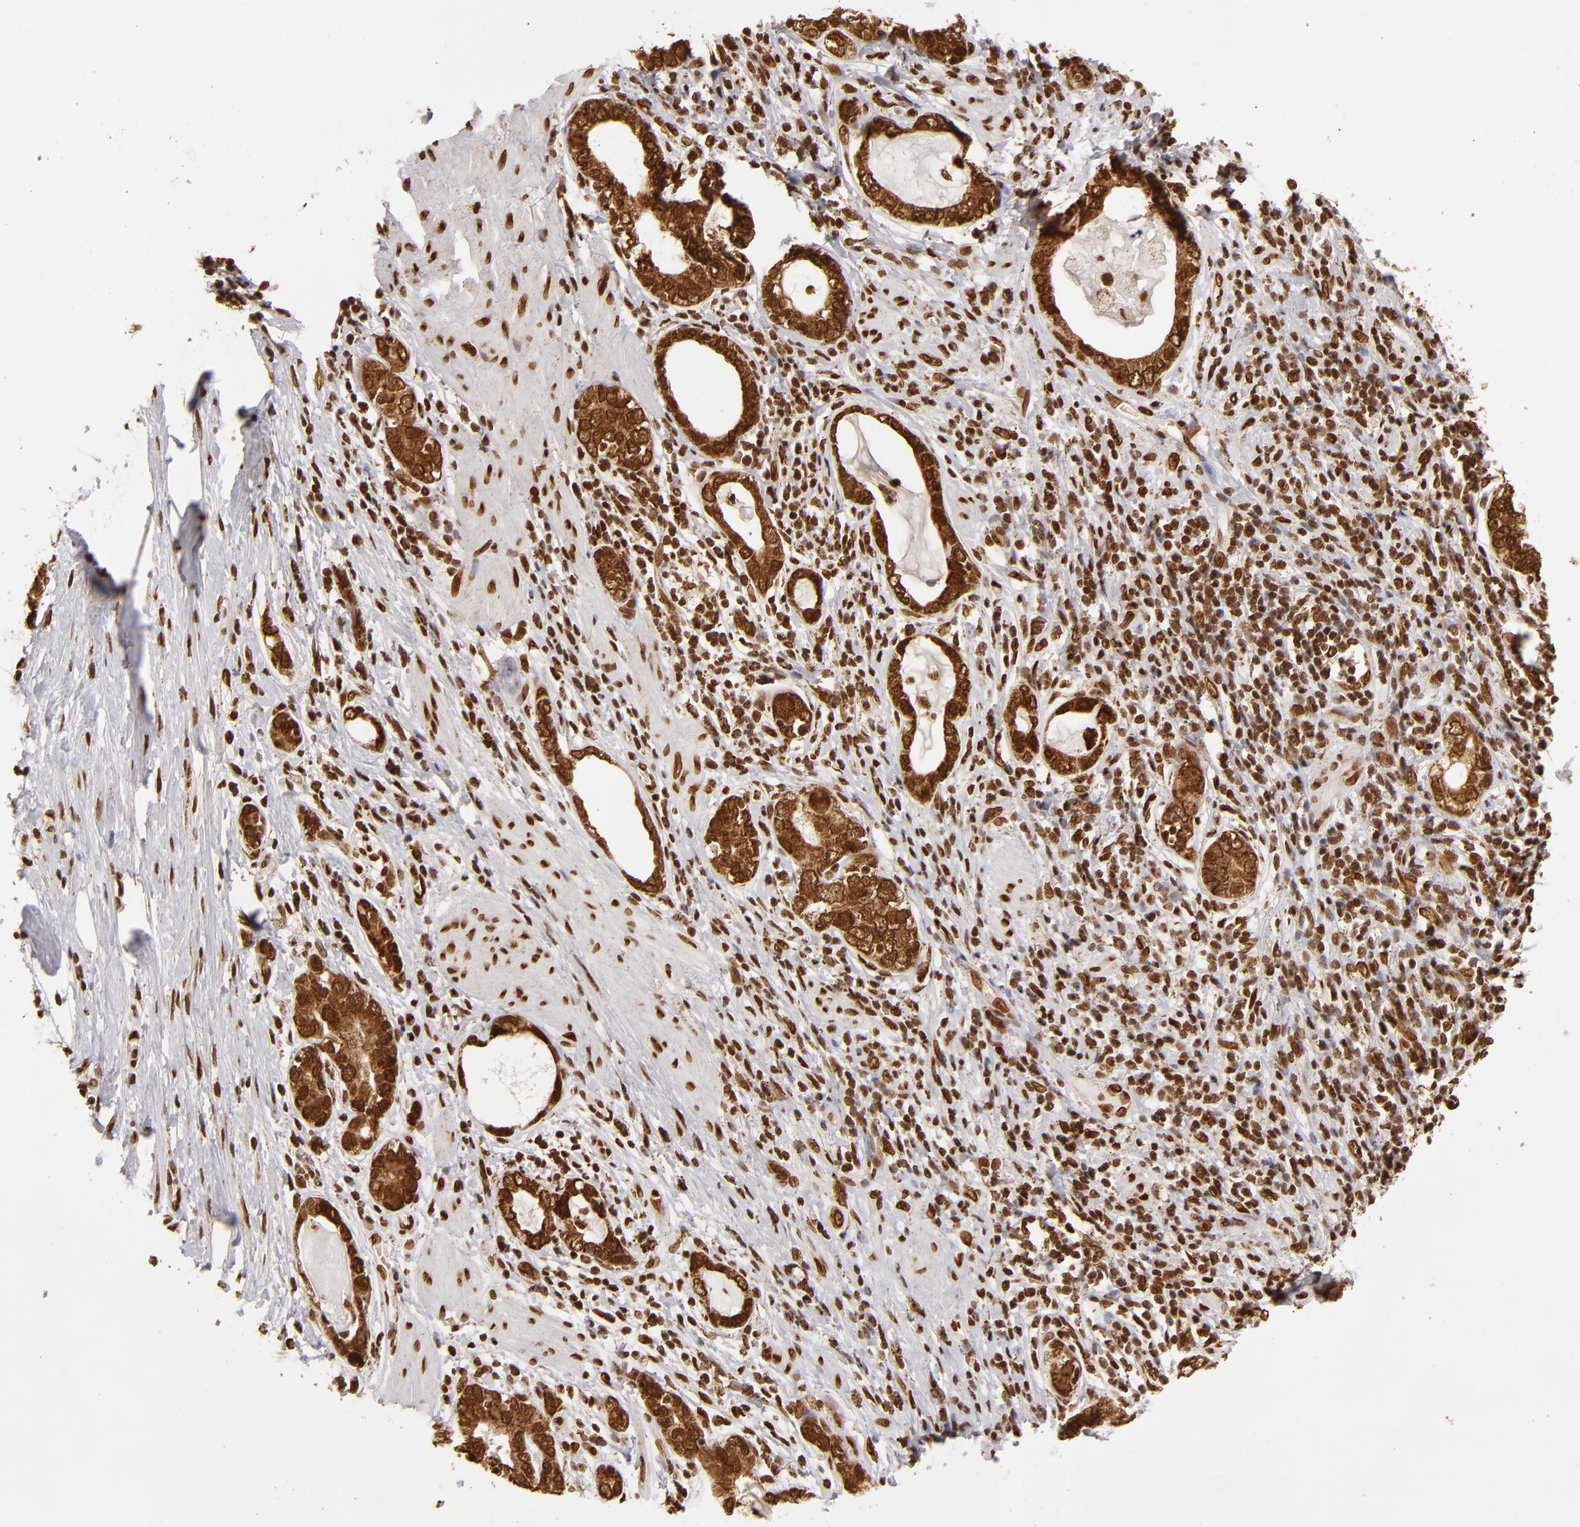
{"staining": {"intensity": "strong", "quantity": ">75%", "location": "cytoplasmic/membranous,nuclear"}, "tissue": "stomach cancer", "cell_type": "Tumor cells", "image_type": "cancer", "snomed": [{"axis": "morphology", "description": "Adenocarcinoma, NOS"}, {"axis": "topography", "description": "Stomach, lower"}], "caption": "Protein expression analysis of adenocarcinoma (stomach) shows strong cytoplasmic/membranous and nuclear positivity in about >75% of tumor cells.", "gene": "CUL3", "patient": {"sex": "female", "age": 93}}